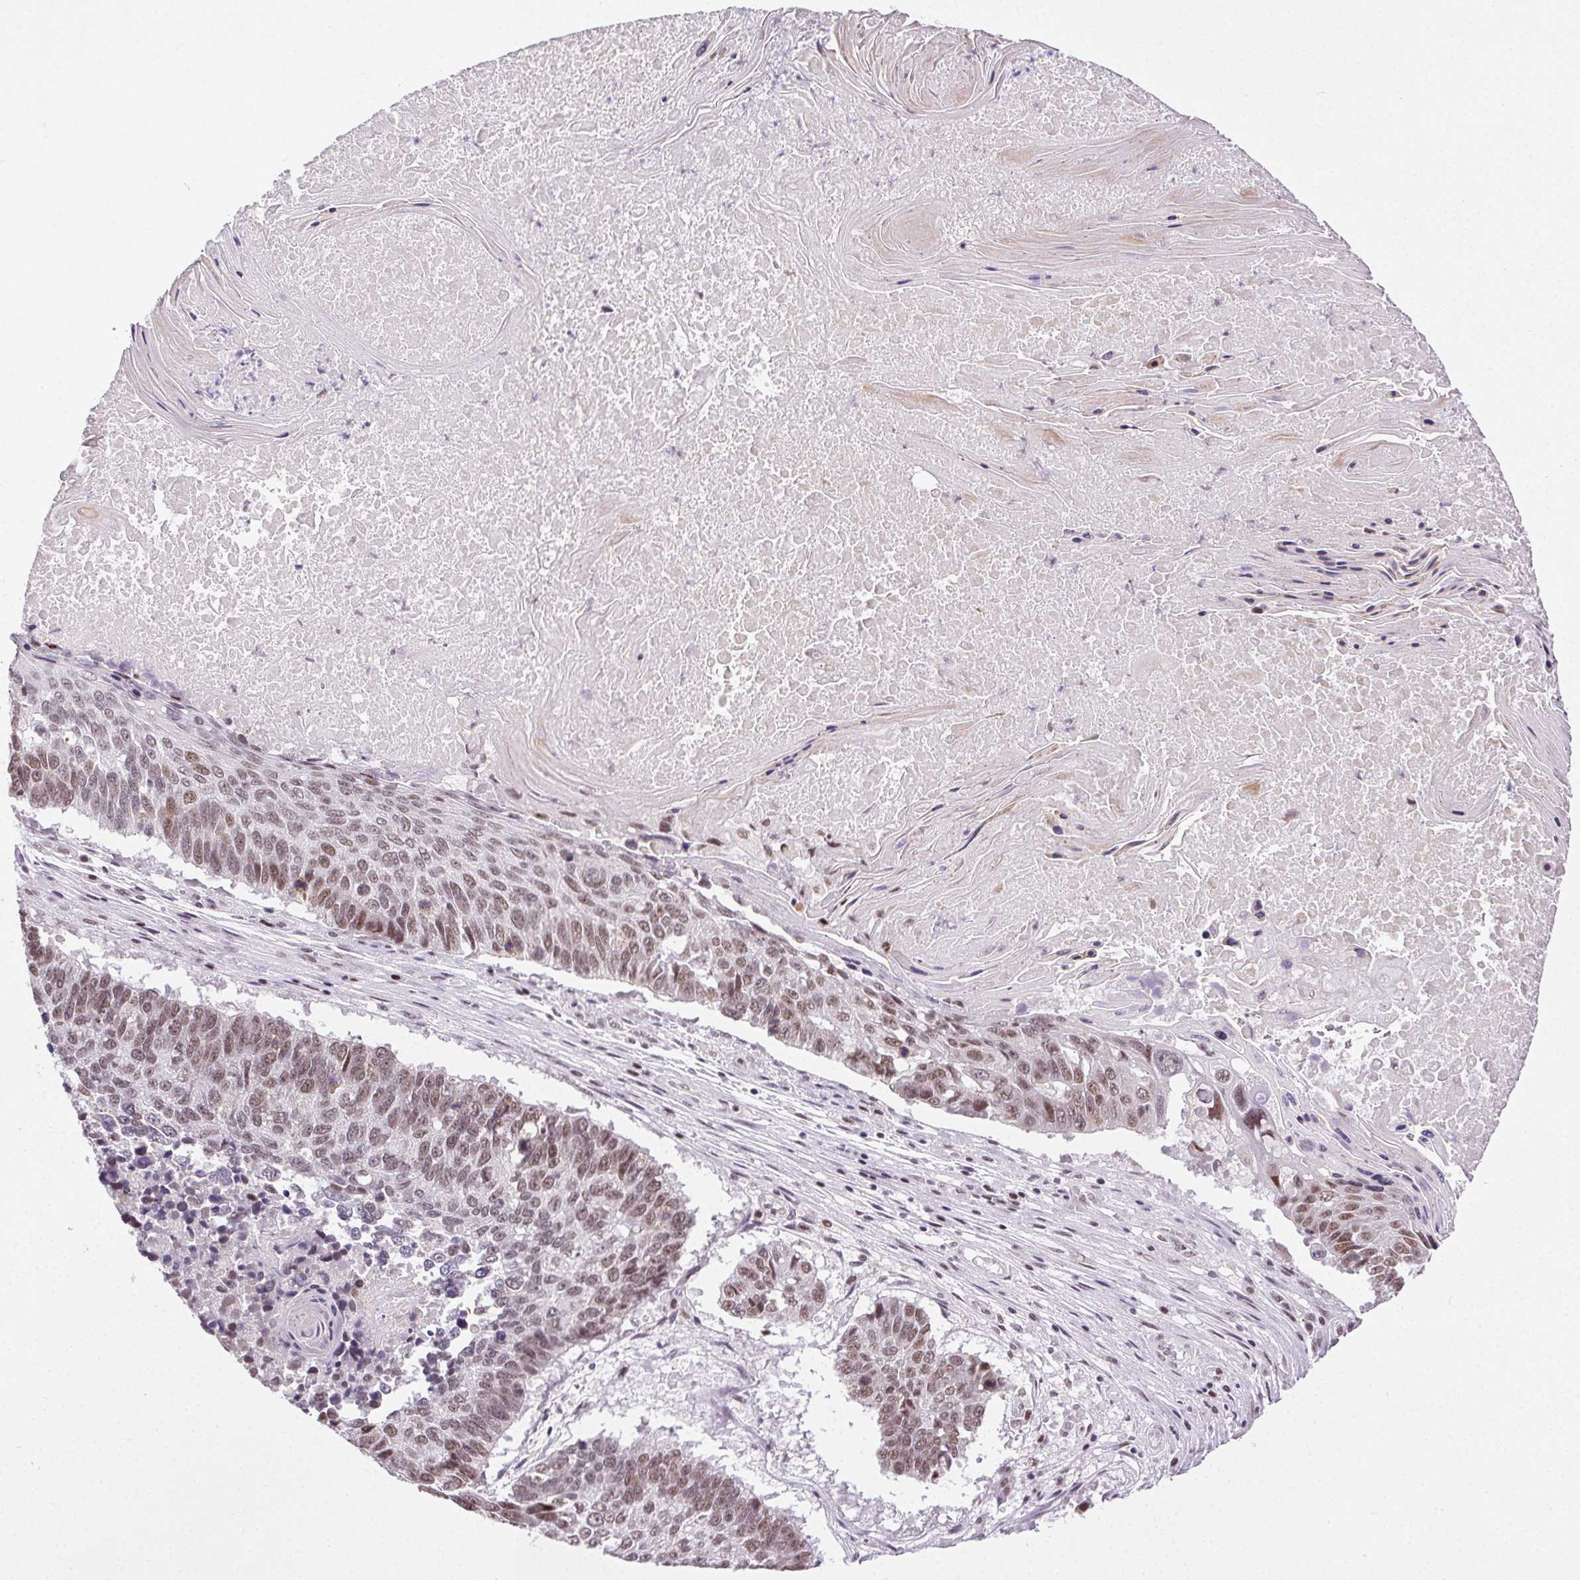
{"staining": {"intensity": "moderate", "quantity": ">75%", "location": "nuclear"}, "tissue": "lung cancer", "cell_type": "Tumor cells", "image_type": "cancer", "snomed": [{"axis": "morphology", "description": "Squamous cell carcinoma, NOS"}, {"axis": "topography", "description": "Lung"}], "caption": "Moderate nuclear expression is appreciated in approximately >75% of tumor cells in lung cancer.", "gene": "TRA2B", "patient": {"sex": "male", "age": 73}}